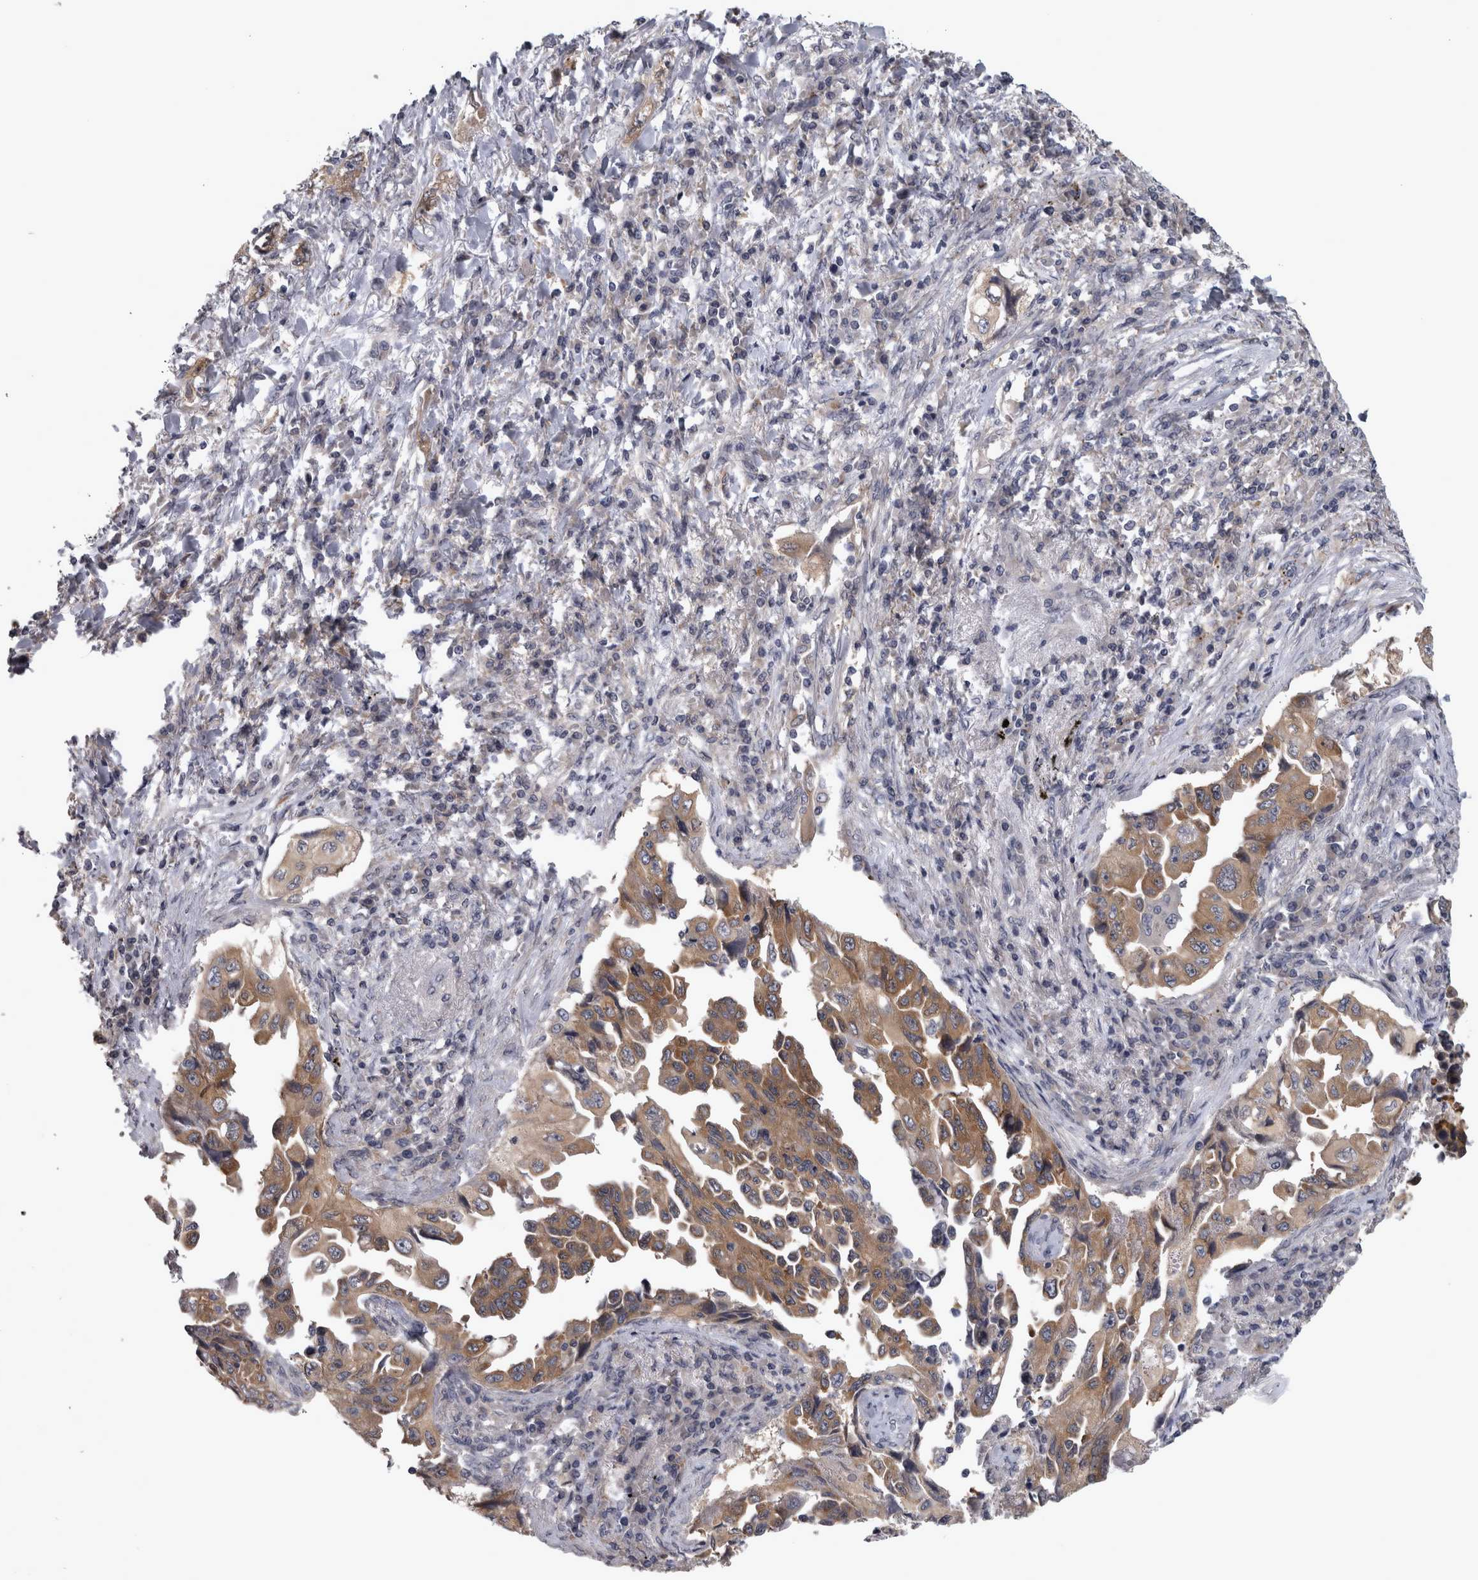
{"staining": {"intensity": "moderate", "quantity": ">75%", "location": "cytoplasmic/membranous"}, "tissue": "lung cancer", "cell_type": "Tumor cells", "image_type": "cancer", "snomed": [{"axis": "morphology", "description": "Adenocarcinoma, NOS"}, {"axis": "topography", "description": "Lung"}], "caption": "A medium amount of moderate cytoplasmic/membranous positivity is present in approximately >75% of tumor cells in lung cancer tissue.", "gene": "PRKCI", "patient": {"sex": "female", "age": 51}}